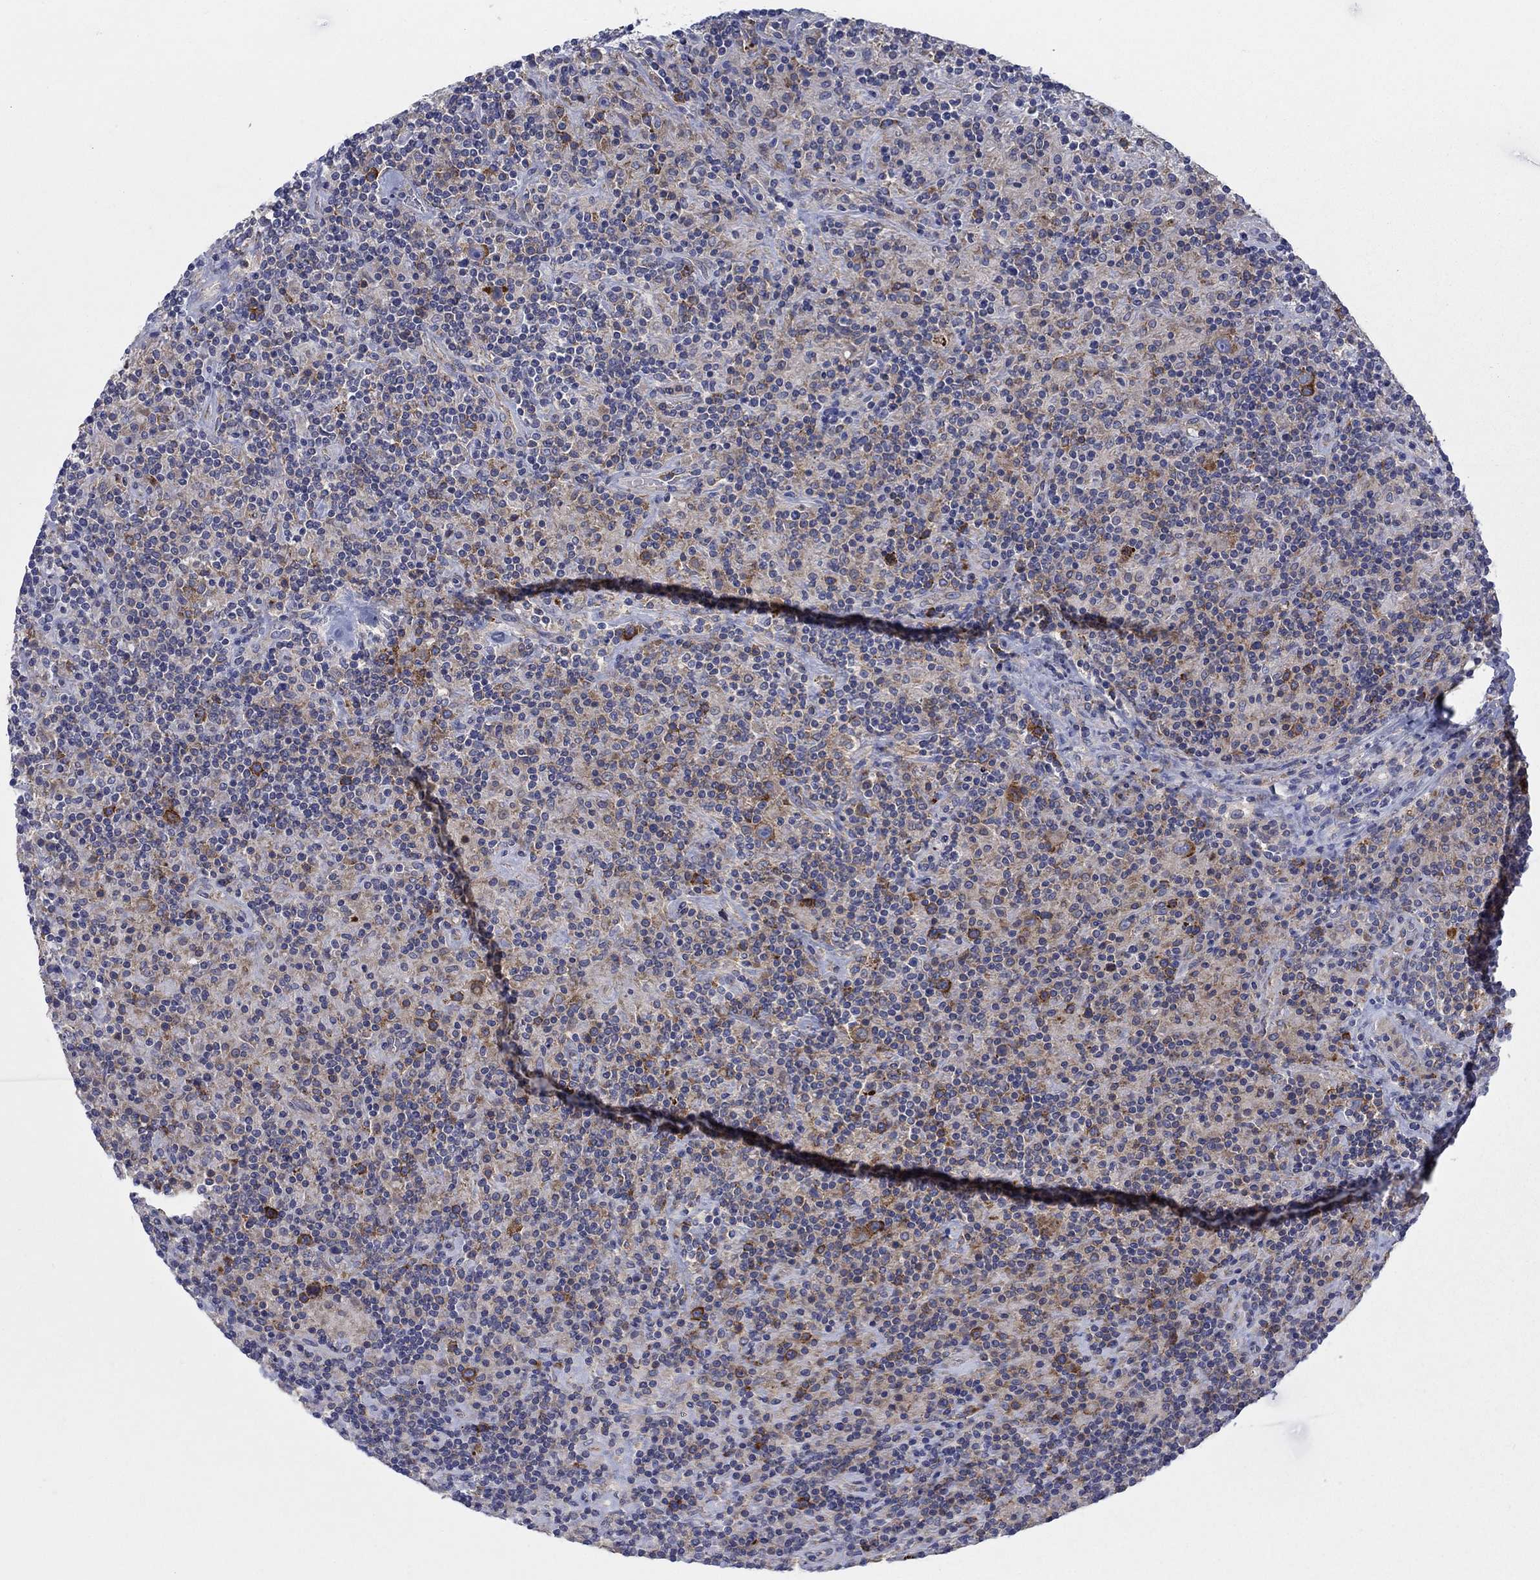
{"staining": {"intensity": "strong", "quantity": ">75%", "location": "cytoplasmic/membranous"}, "tissue": "lymphoma", "cell_type": "Tumor cells", "image_type": "cancer", "snomed": [{"axis": "morphology", "description": "Hodgkin's disease, NOS"}, {"axis": "topography", "description": "Lymph node"}], "caption": "Protein analysis of lymphoma tissue shows strong cytoplasmic/membranous expression in approximately >75% of tumor cells.", "gene": "TMEM59", "patient": {"sex": "male", "age": 70}}